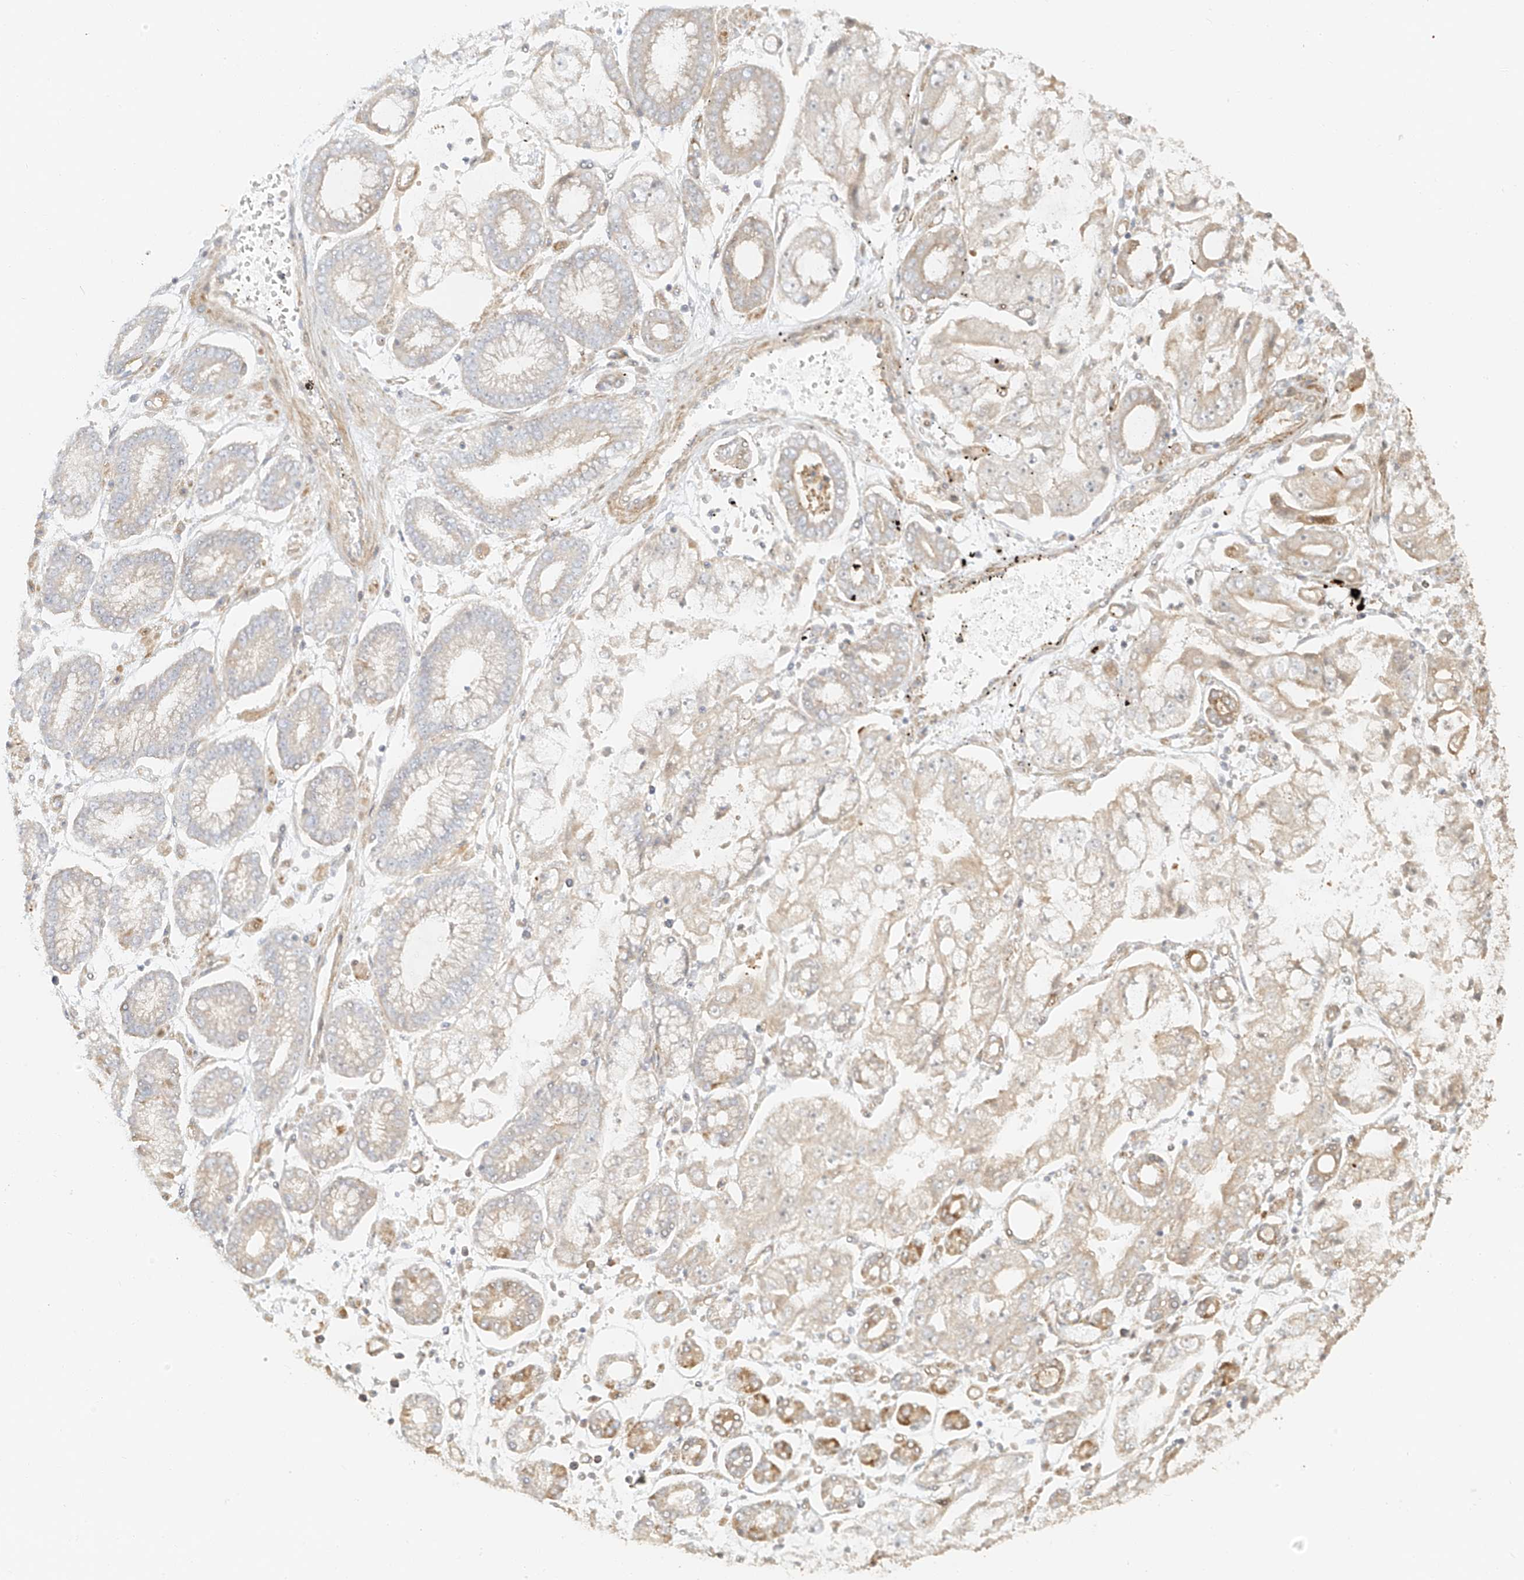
{"staining": {"intensity": "moderate", "quantity": "<25%", "location": "cytoplasmic/membranous"}, "tissue": "stomach cancer", "cell_type": "Tumor cells", "image_type": "cancer", "snomed": [{"axis": "morphology", "description": "Adenocarcinoma, NOS"}, {"axis": "topography", "description": "Stomach"}], "caption": "IHC micrograph of adenocarcinoma (stomach) stained for a protein (brown), which shows low levels of moderate cytoplasmic/membranous expression in approximately <25% of tumor cells.", "gene": "MIPEP", "patient": {"sex": "male", "age": 76}}